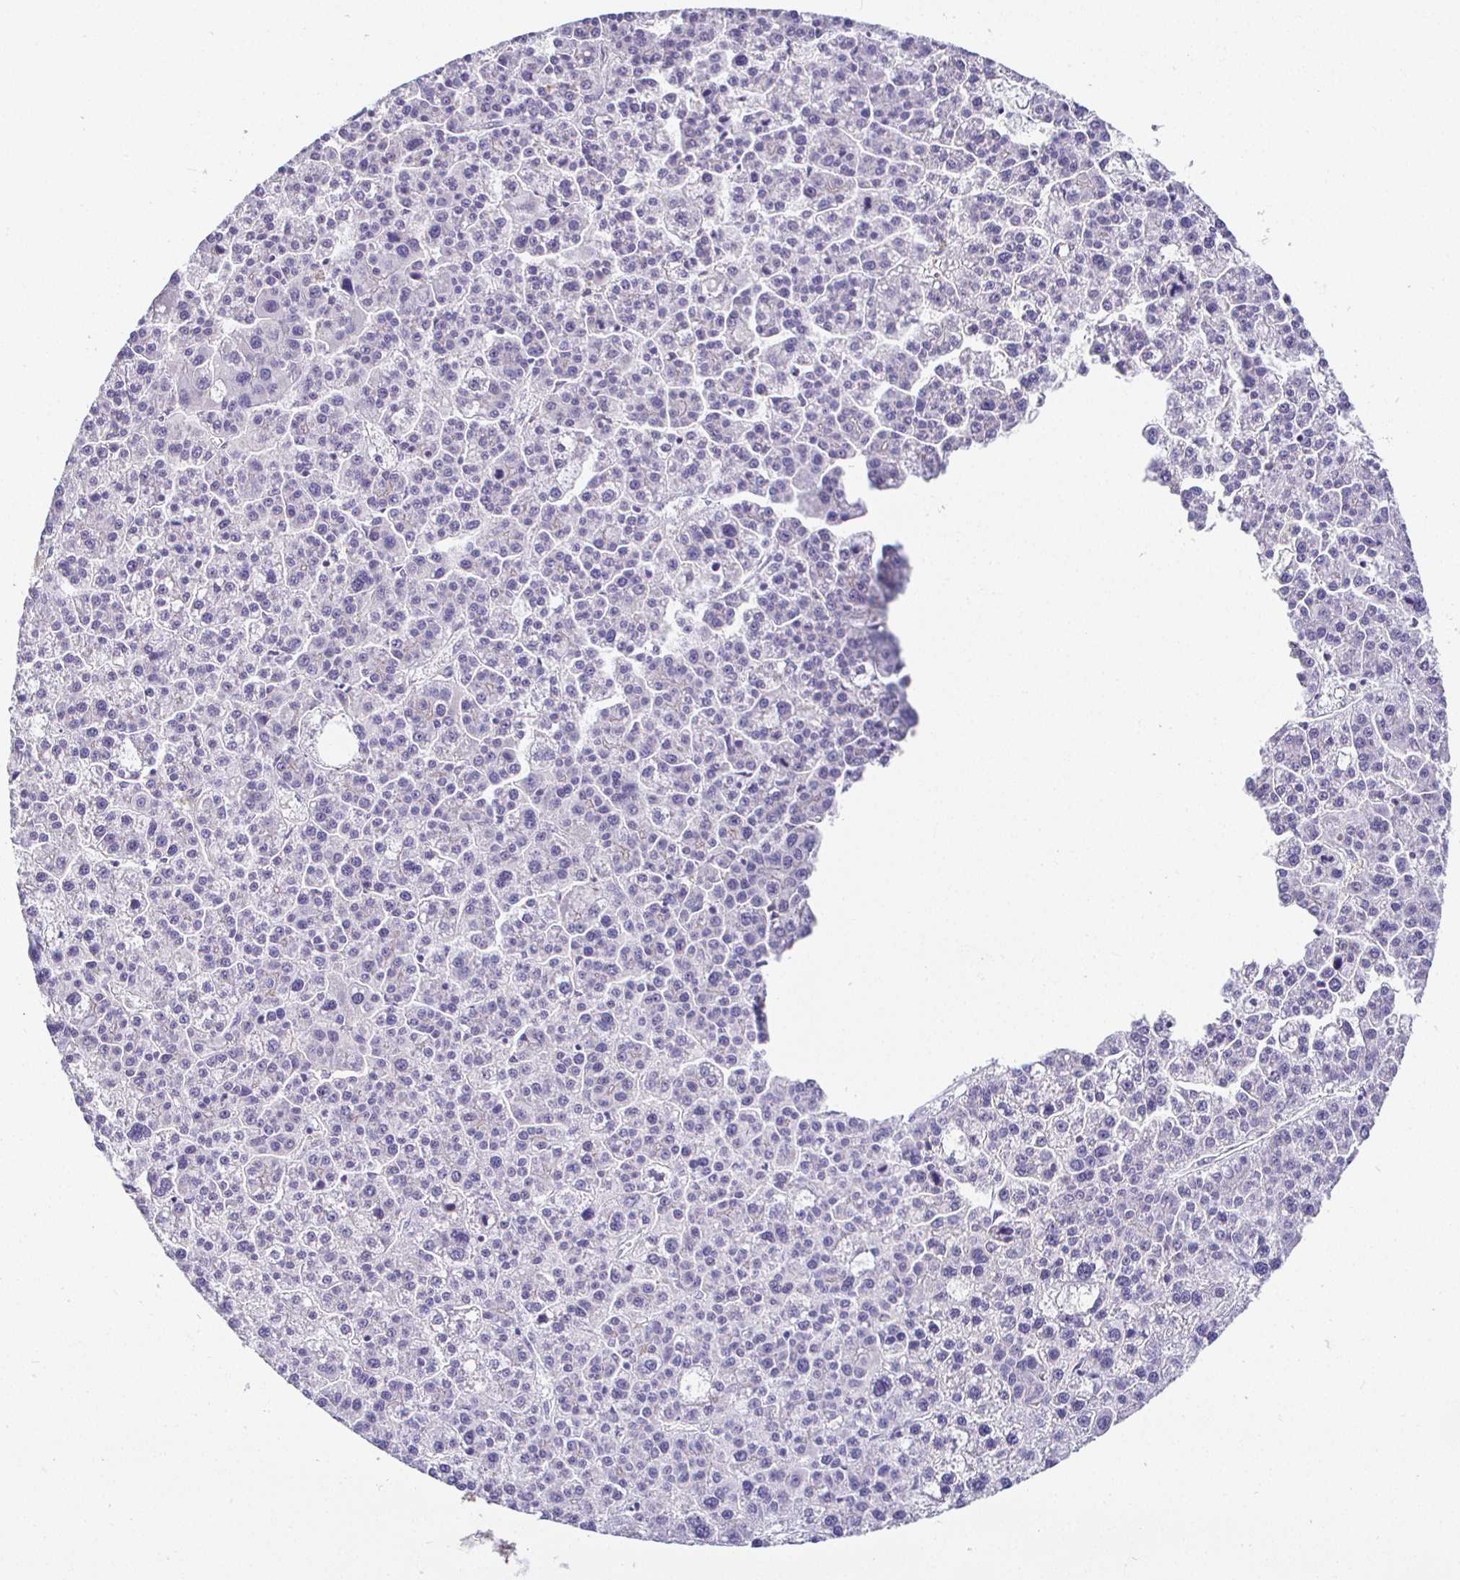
{"staining": {"intensity": "negative", "quantity": "none", "location": "none"}, "tissue": "liver cancer", "cell_type": "Tumor cells", "image_type": "cancer", "snomed": [{"axis": "morphology", "description": "Carcinoma, Hepatocellular, NOS"}, {"axis": "topography", "description": "Liver"}], "caption": "A high-resolution histopathology image shows immunohistochemistry staining of liver hepatocellular carcinoma, which demonstrates no significant staining in tumor cells.", "gene": "SIRPA", "patient": {"sex": "female", "age": 58}}